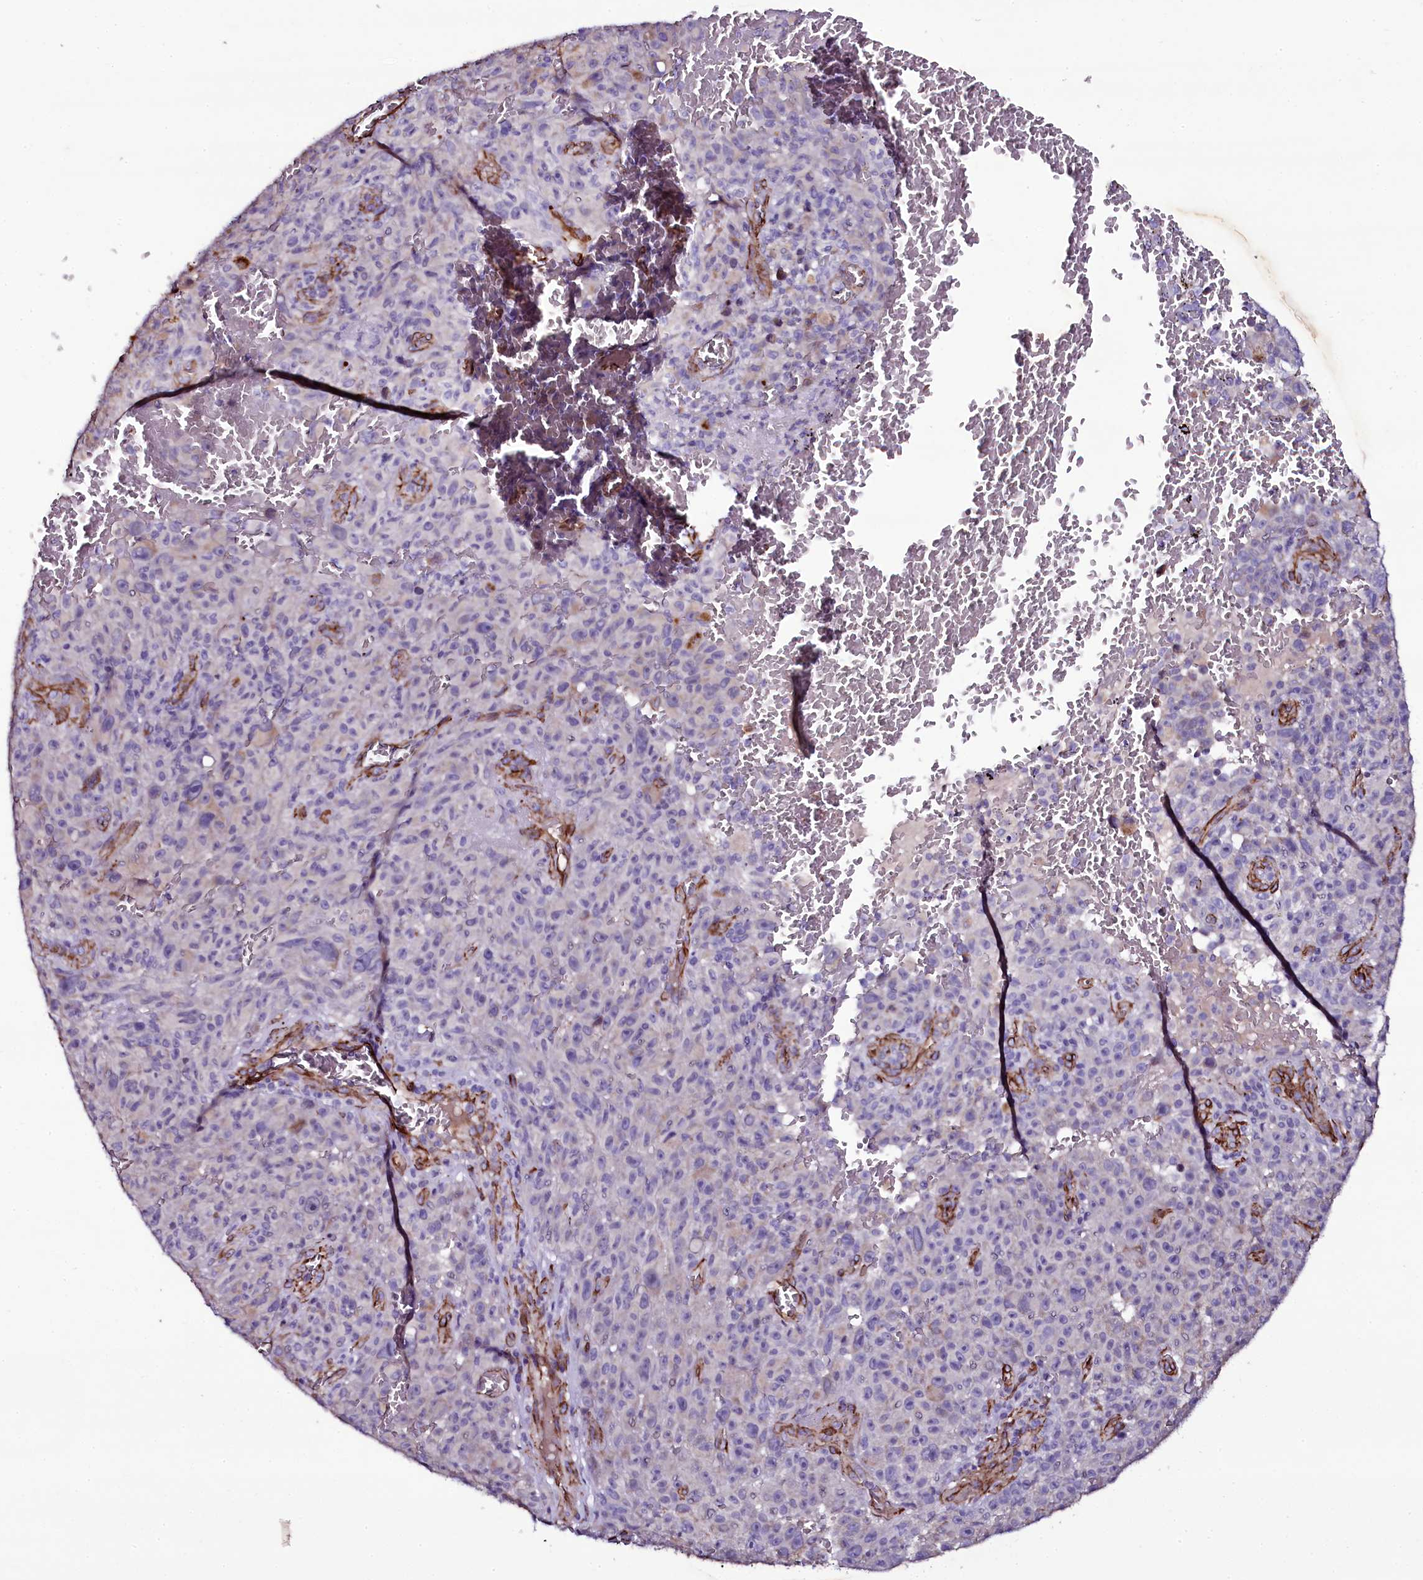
{"staining": {"intensity": "negative", "quantity": "none", "location": "none"}, "tissue": "melanoma", "cell_type": "Tumor cells", "image_type": "cancer", "snomed": [{"axis": "morphology", "description": "Malignant melanoma, NOS"}, {"axis": "topography", "description": "Skin"}], "caption": "A micrograph of malignant melanoma stained for a protein reveals no brown staining in tumor cells.", "gene": "MEX3C", "patient": {"sex": "female", "age": 82}}